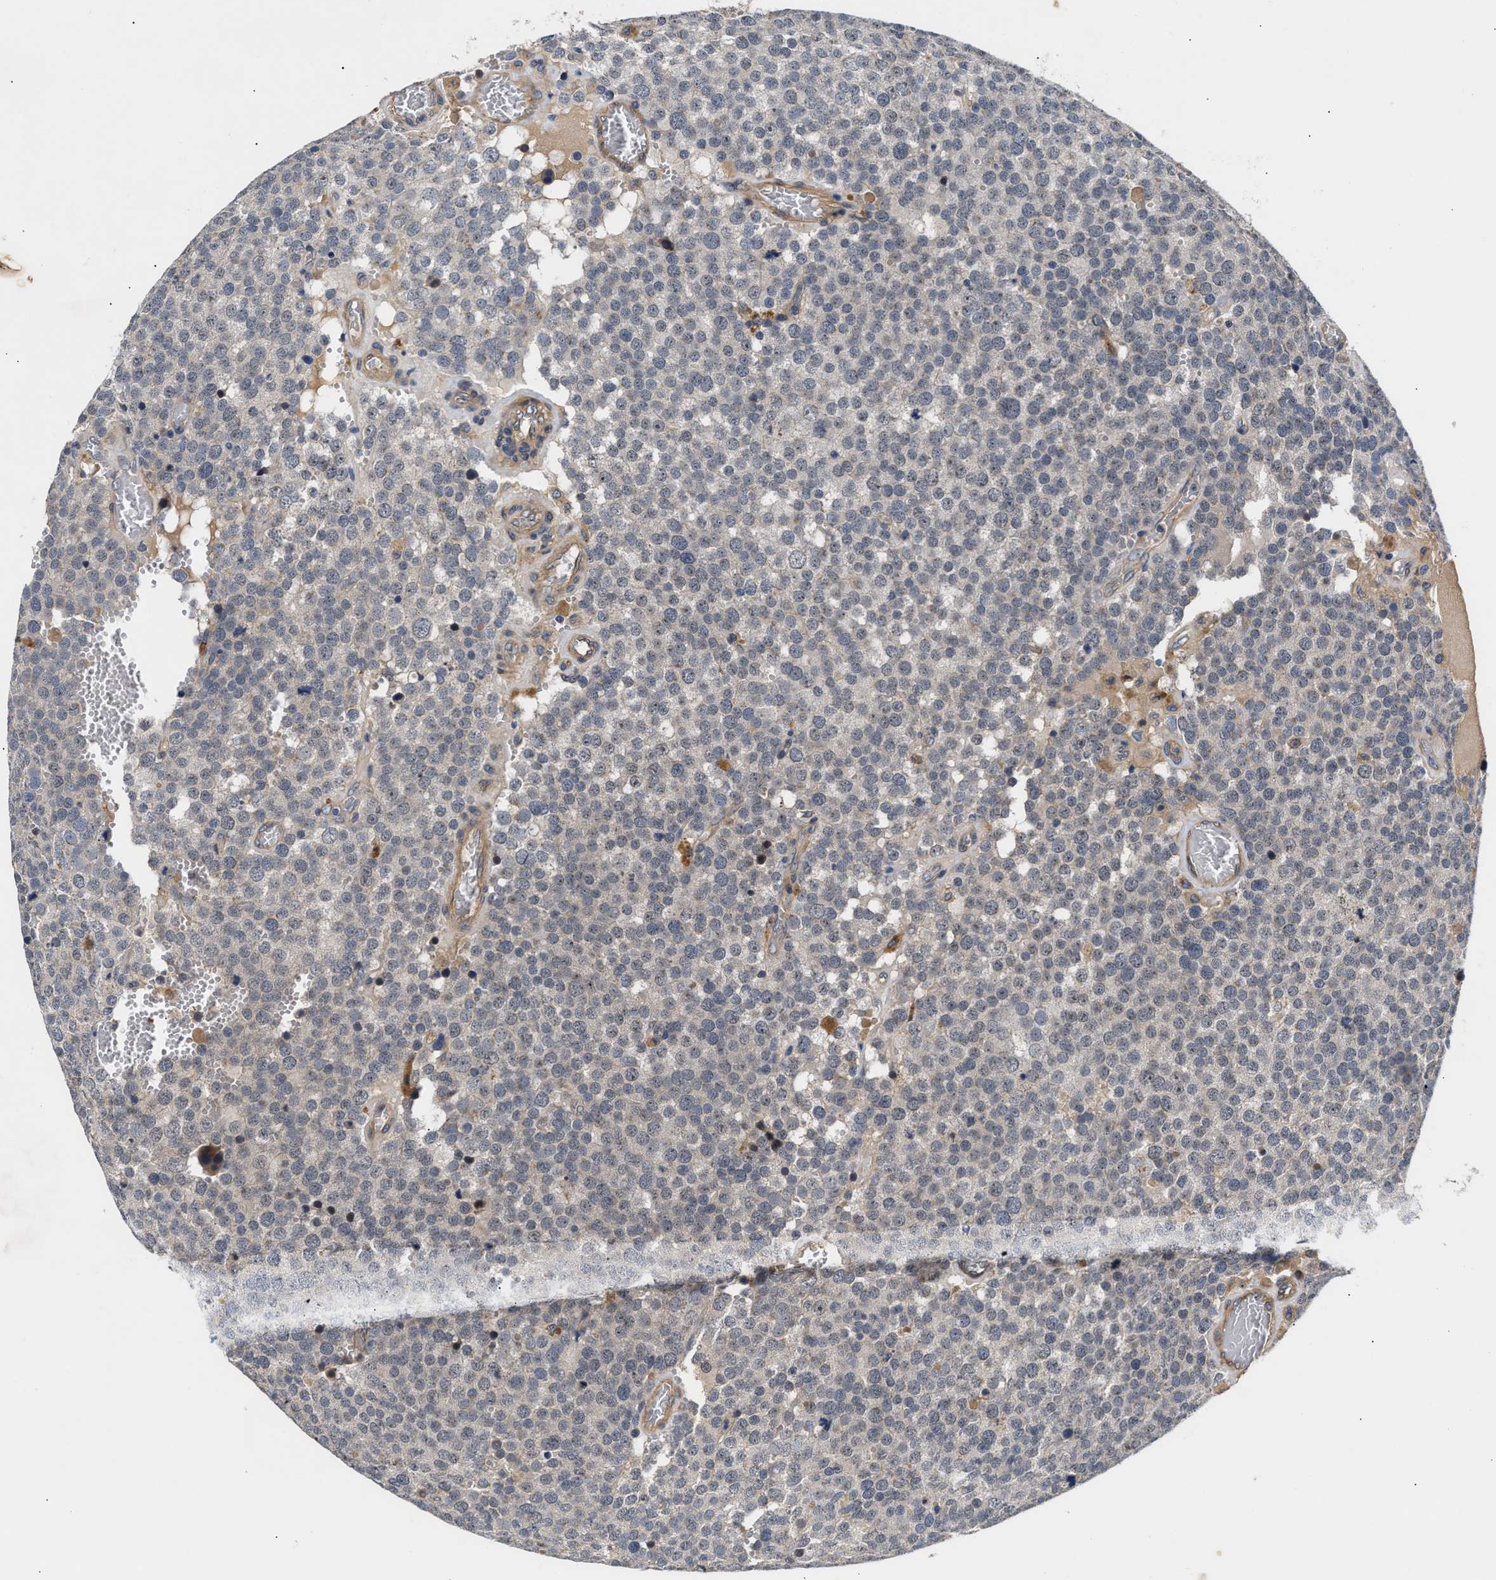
{"staining": {"intensity": "negative", "quantity": "none", "location": "none"}, "tissue": "testis cancer", "cell_type": "Tumor cells", "image_type": "cancer", "snomed": [{"axis": "morphology", "description": "Normal tissue, NOS"}, {"axis": "morphology", "description": "Seminoma, NOS"}, {"axis": "topography", "description": "Testis"}], "caption": "Testis cancer was stained to show a protein in brown. There is no significant staining in tumor cells.", "gene": "CCDC146", "patient": {"sex": "male", "age": 71}}